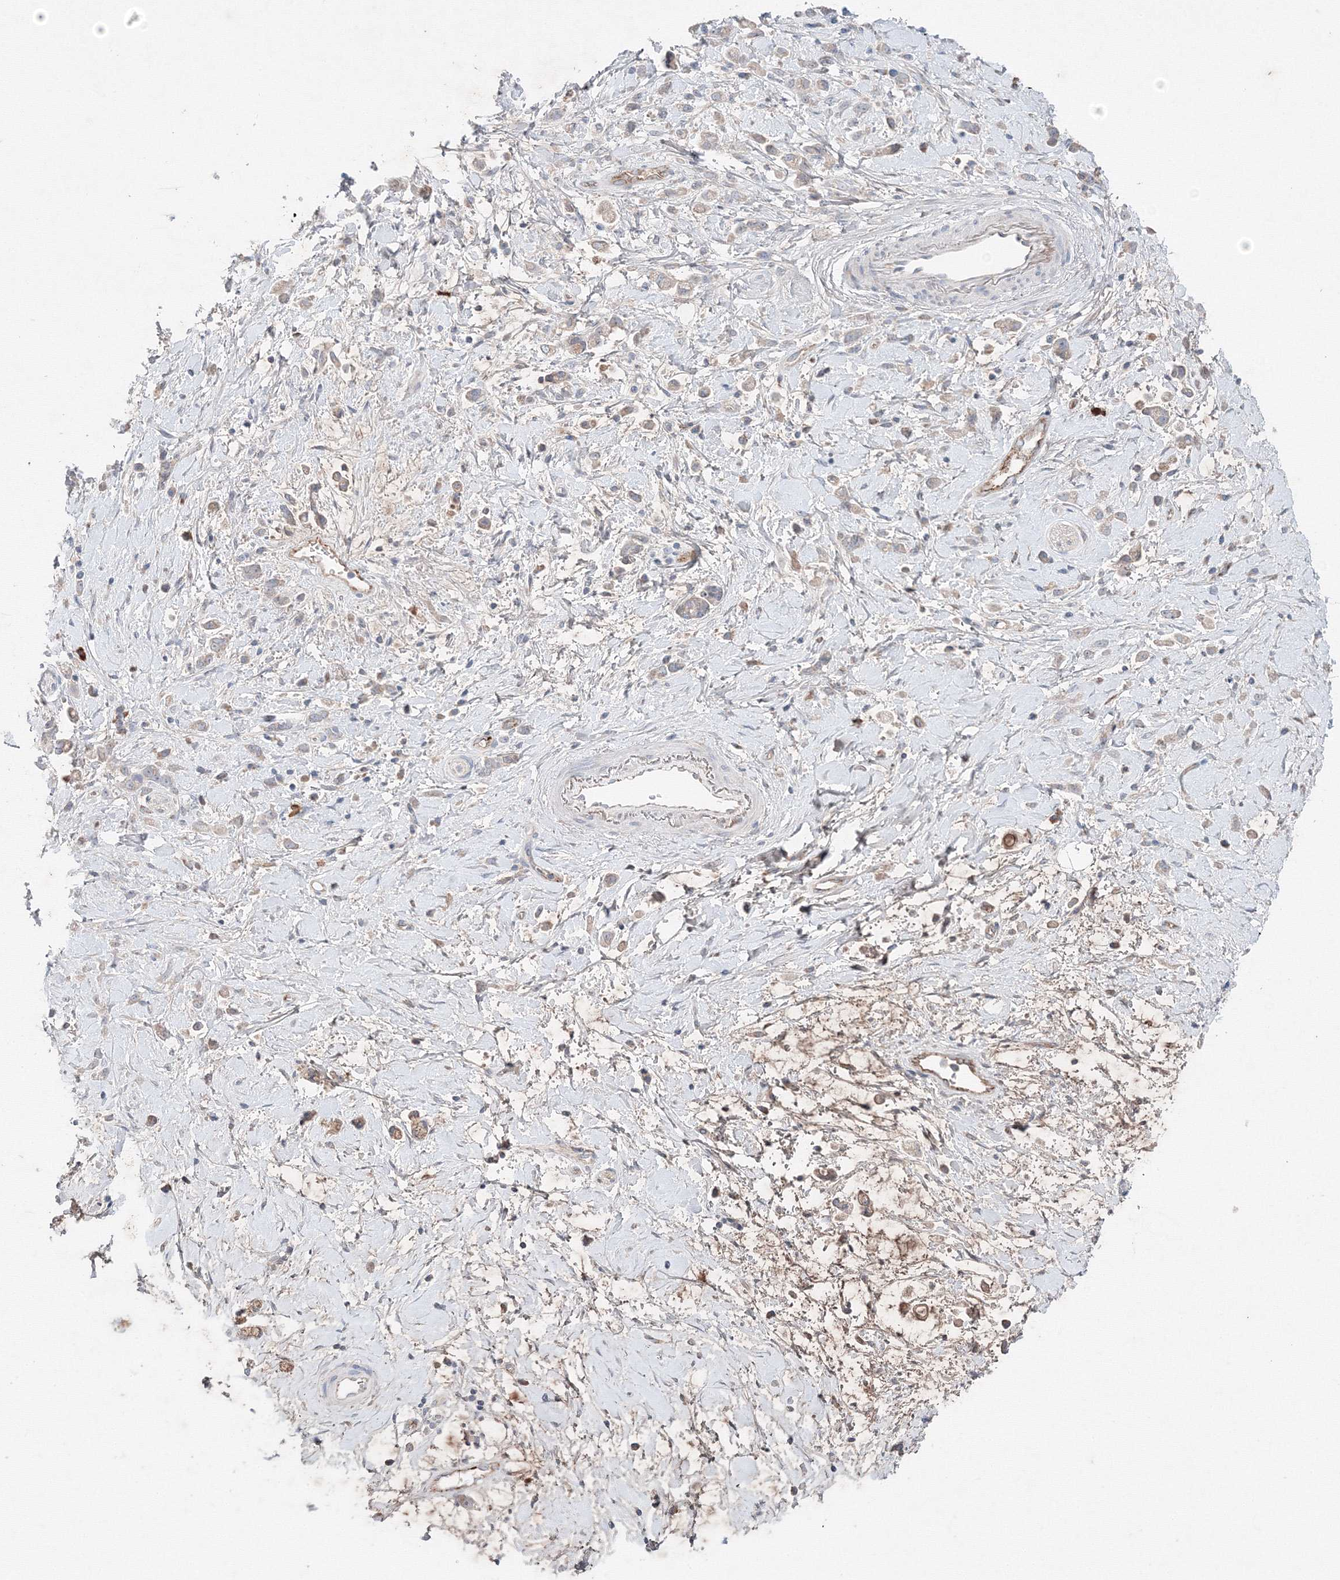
{"staining": {"intensity": "weak", "quantity": "25%-75%", "location": "cytoplasmic/membranous"}, "tissue": "stomach cancer", "cell_type": "Tumor cells", "image_type": "cancer", "snomed": [{"axis": "morphology", "description": "Adenocarcinoma, NOS"}, {"axis": "topography", "description": "Stomach"}], "caption": "A photomicrograph of human stomach cancer (adenocarcinoma) stained for a protein exhibits weak cytoplasmic/membranous brown staining in tumor cells.", "gene": "WDR49", "patient": {"sex": "female", "age": 60}}